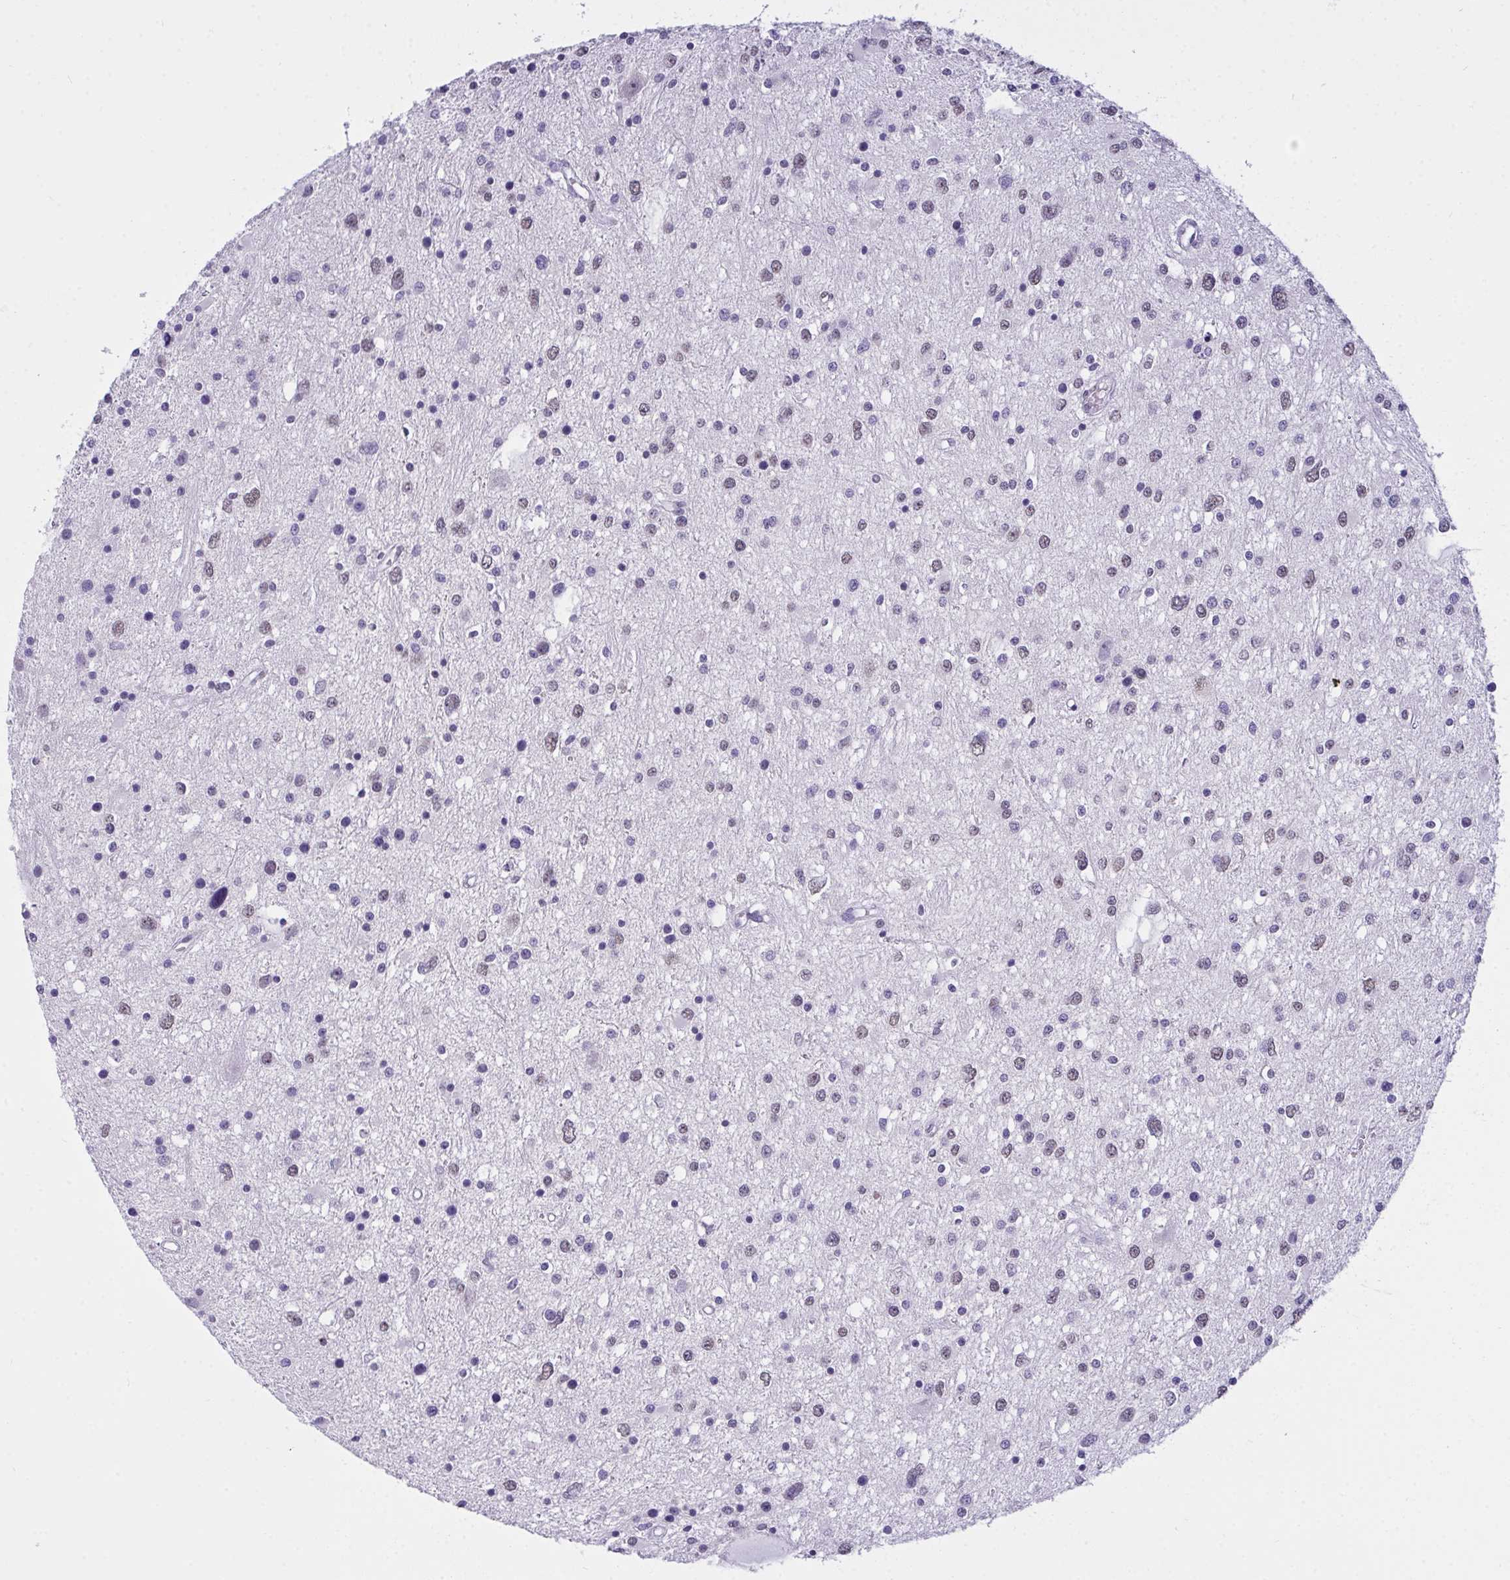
{"staining": {"intensity": "weak", "quantity": "<25%", "location": "nuclear"}, "tissue": "glioma", "cell_type": "Tumor cells", "image_type": "cancer", "snomed": [{"axis": "morphology", "description": "Glioma, malignant, High grade"}, {"axis": "topography", "description": "Brain"}], "caption": "Immunohistochemistry of human glioma reveals no positivity in tumor cells. (DAB (3,3'-diaminobenzidine) immunohistochemistry, high magnification).", "gene": "SEMA6B", "patient": {"sex": "male", "age": 54}}